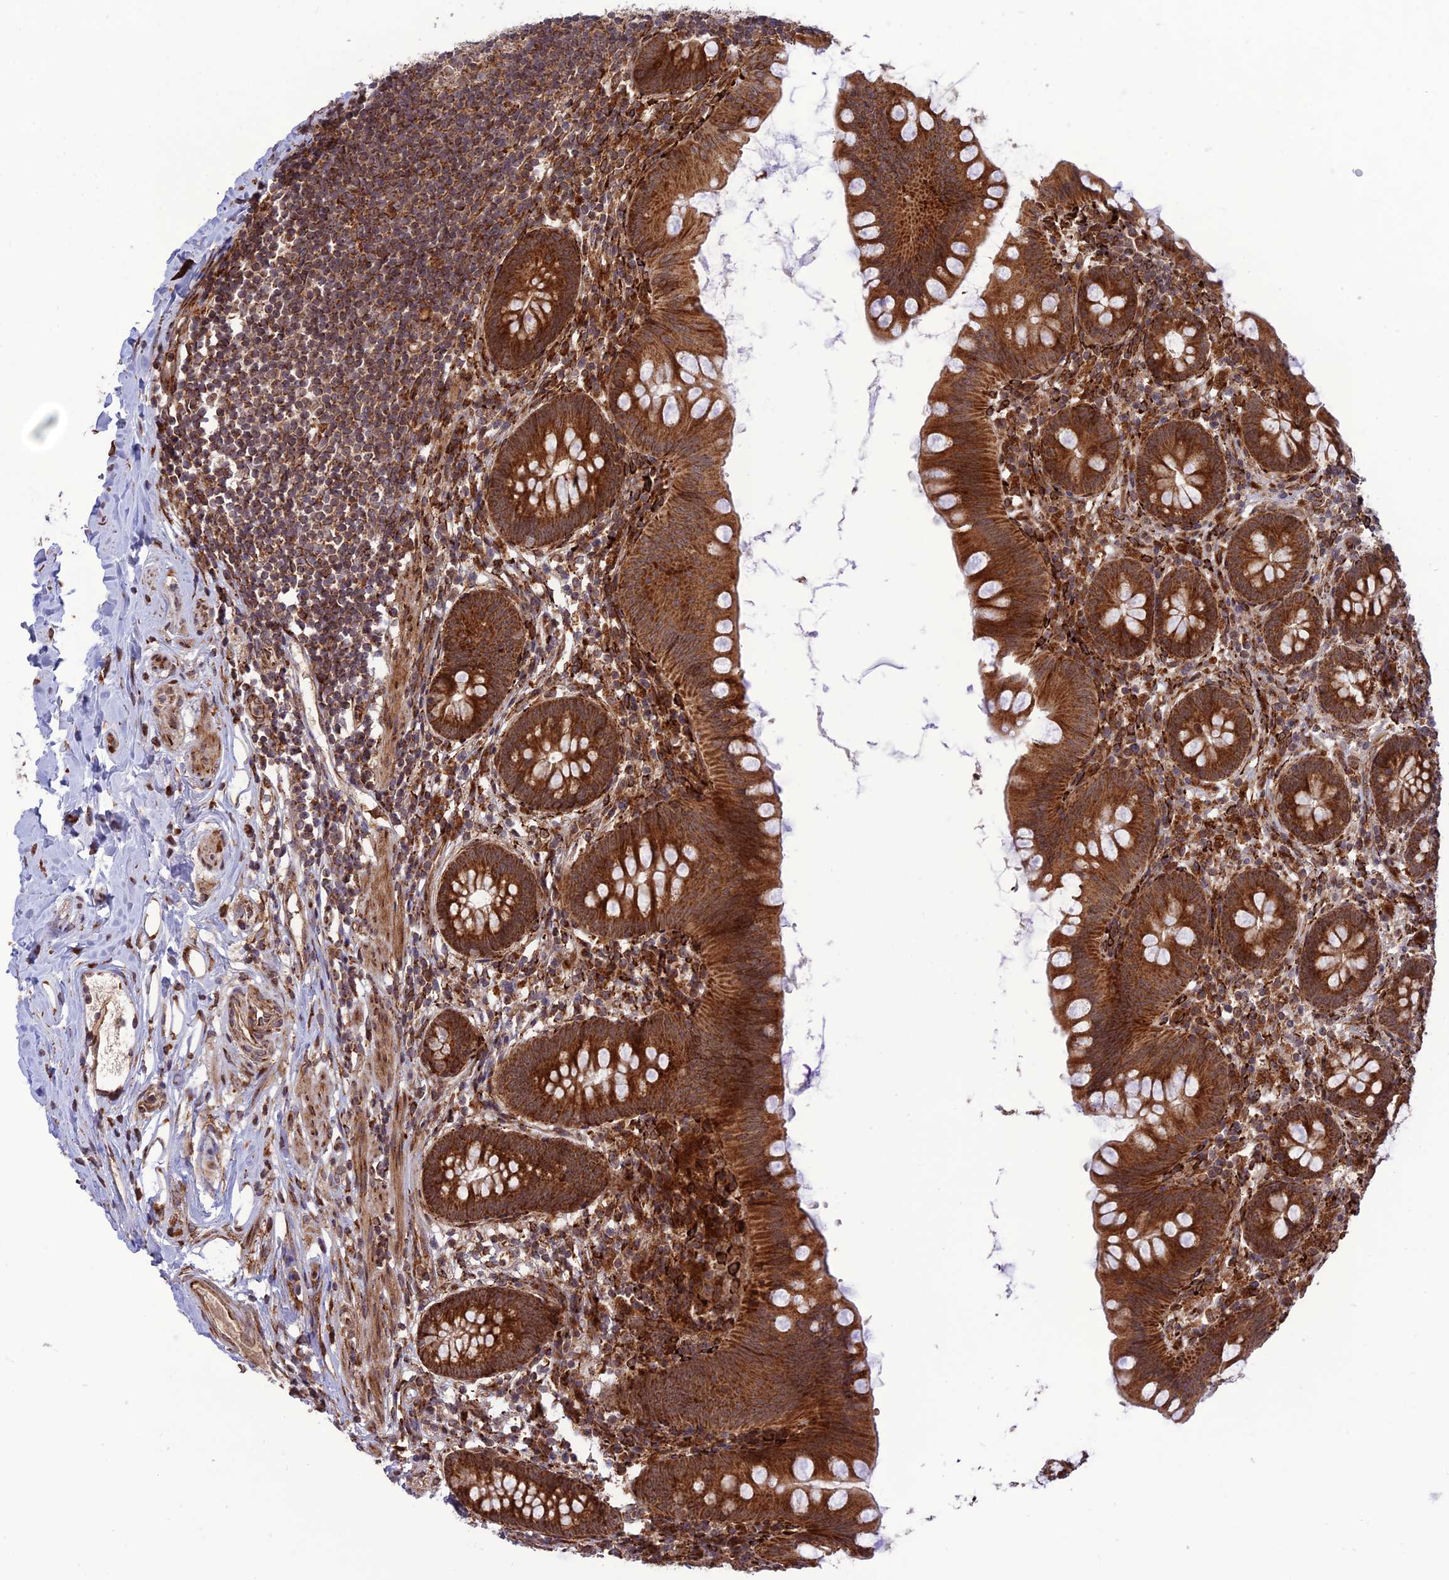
{"staining": {"intensity": "strong", "quantity": ">75%", "location": "cytoplasmic/membranous"}, "tissue": "appendix", "cell_type": "Glandular cells", "image_type": "normal", "snomed": [{"axis": "morphology", "description": "Normal tissue, NOS"}, {"axis": "topography", "description": "Appendix"}], "caption": "Unremarkable appendix was stained to show a protein in brown. There is high levels of strong cytoplasmic/membranous expression in approximately >75% of glandular cells.", "gene": "CRTAP", "patient": {"sex": "female", "age": 62}}